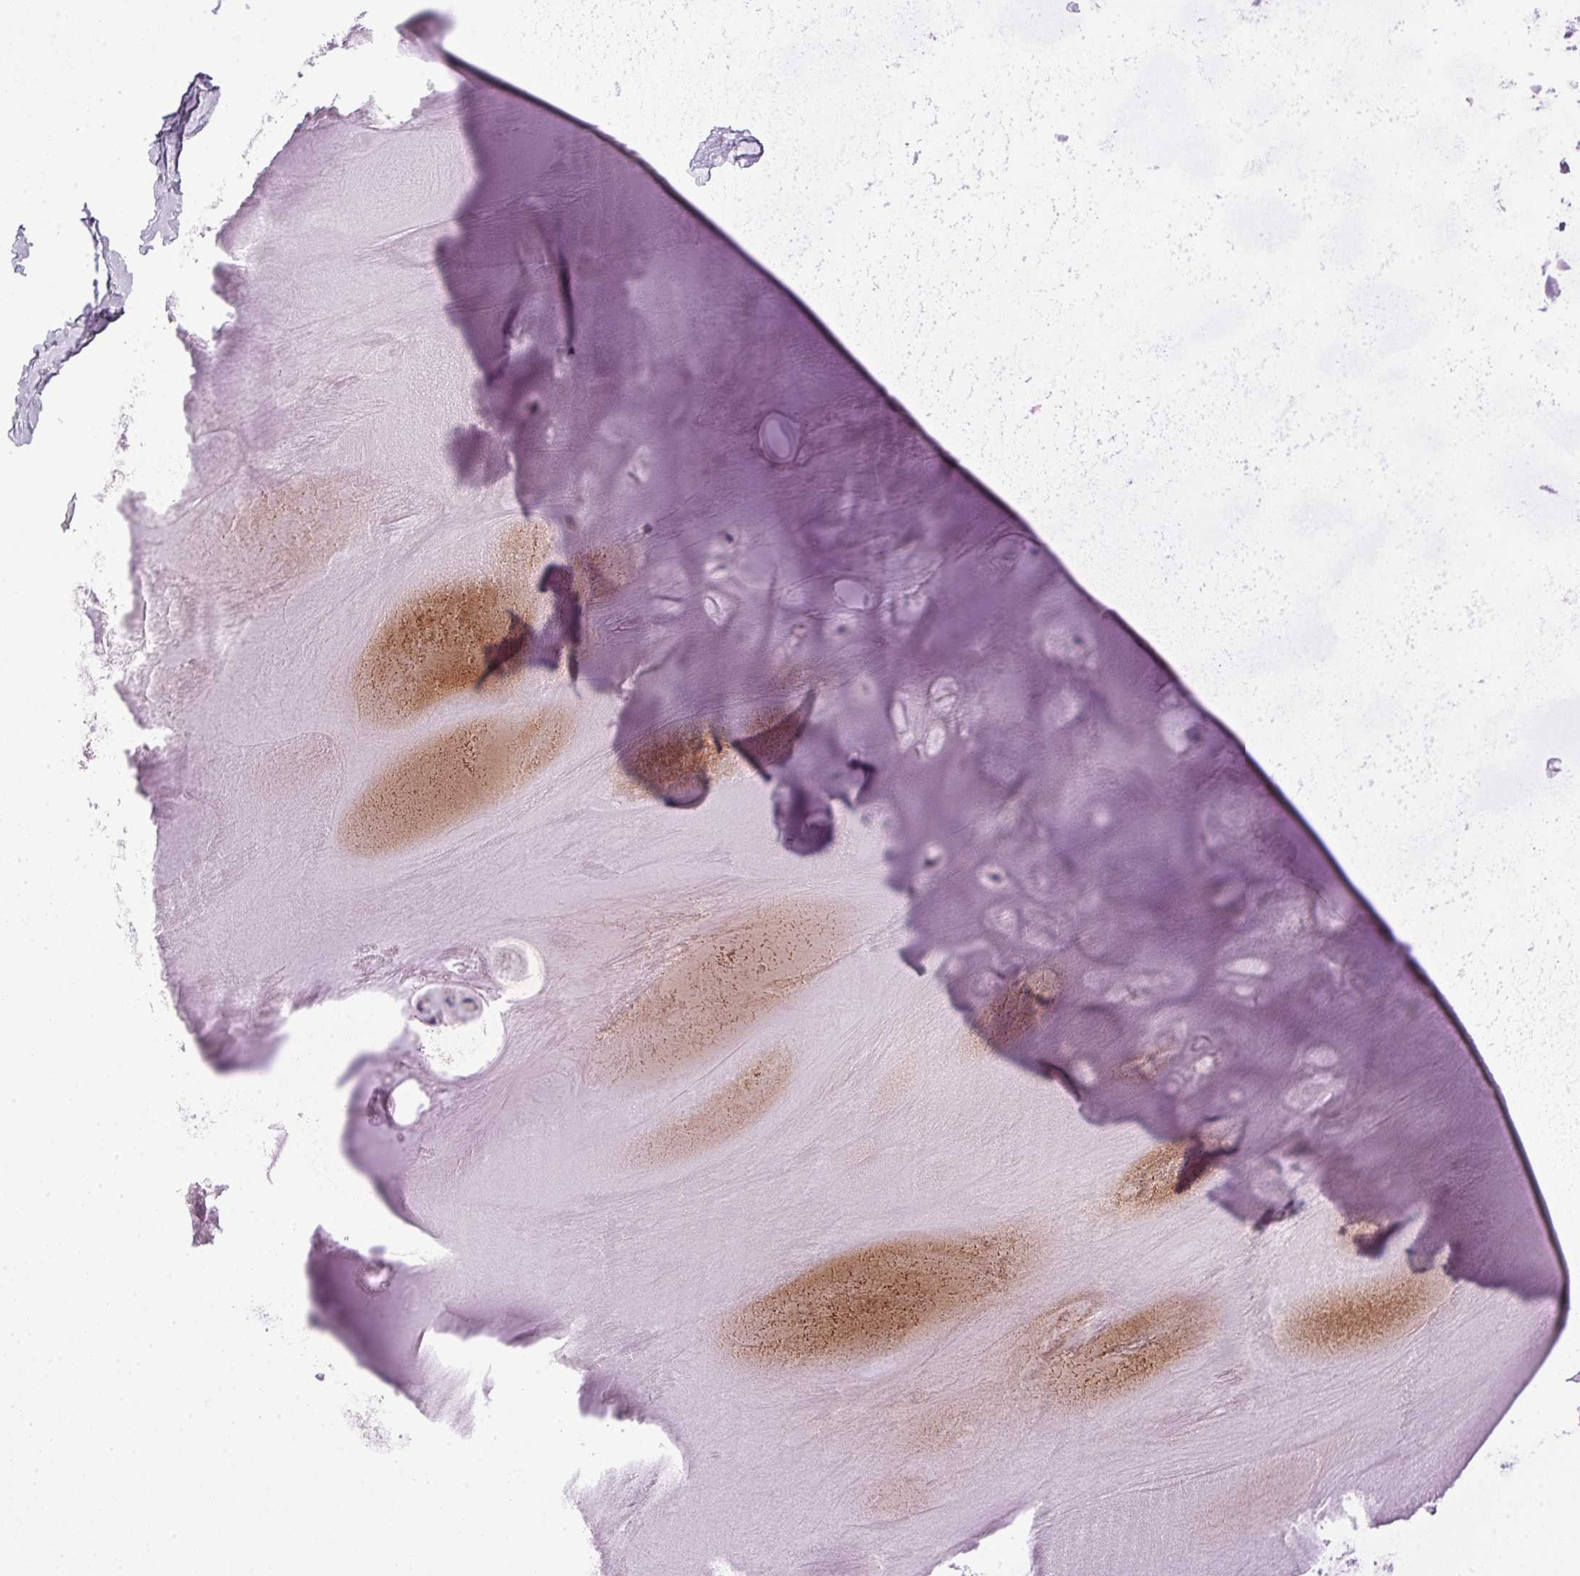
{"staining": {"intensity": "negative", "quantity": "none", "location": "none"}, "tissue": "adipose tissue", "cell_type": "Adipocytes", "image_type": "normal", "snomed": [{"axis": "morphology", "description": "Normal tissue, NOS"}, {"axis": "morphology", "description": "Squamous cell carcinoma, NOS"}, {"axis": "topography", "description": "Cartilage tissue"}, {"axis": "topography", "description": "Bronchus"}, {"axis": "topography", "description": "Lung"}], "caption": "This is a photomicrograph of IHC staining of benign adipose tissue, which shows no positivity in adipocytes. Nuclei are stained in blue.", "gene": "SP7", "patient": {"sex": "male", "age": 66}}